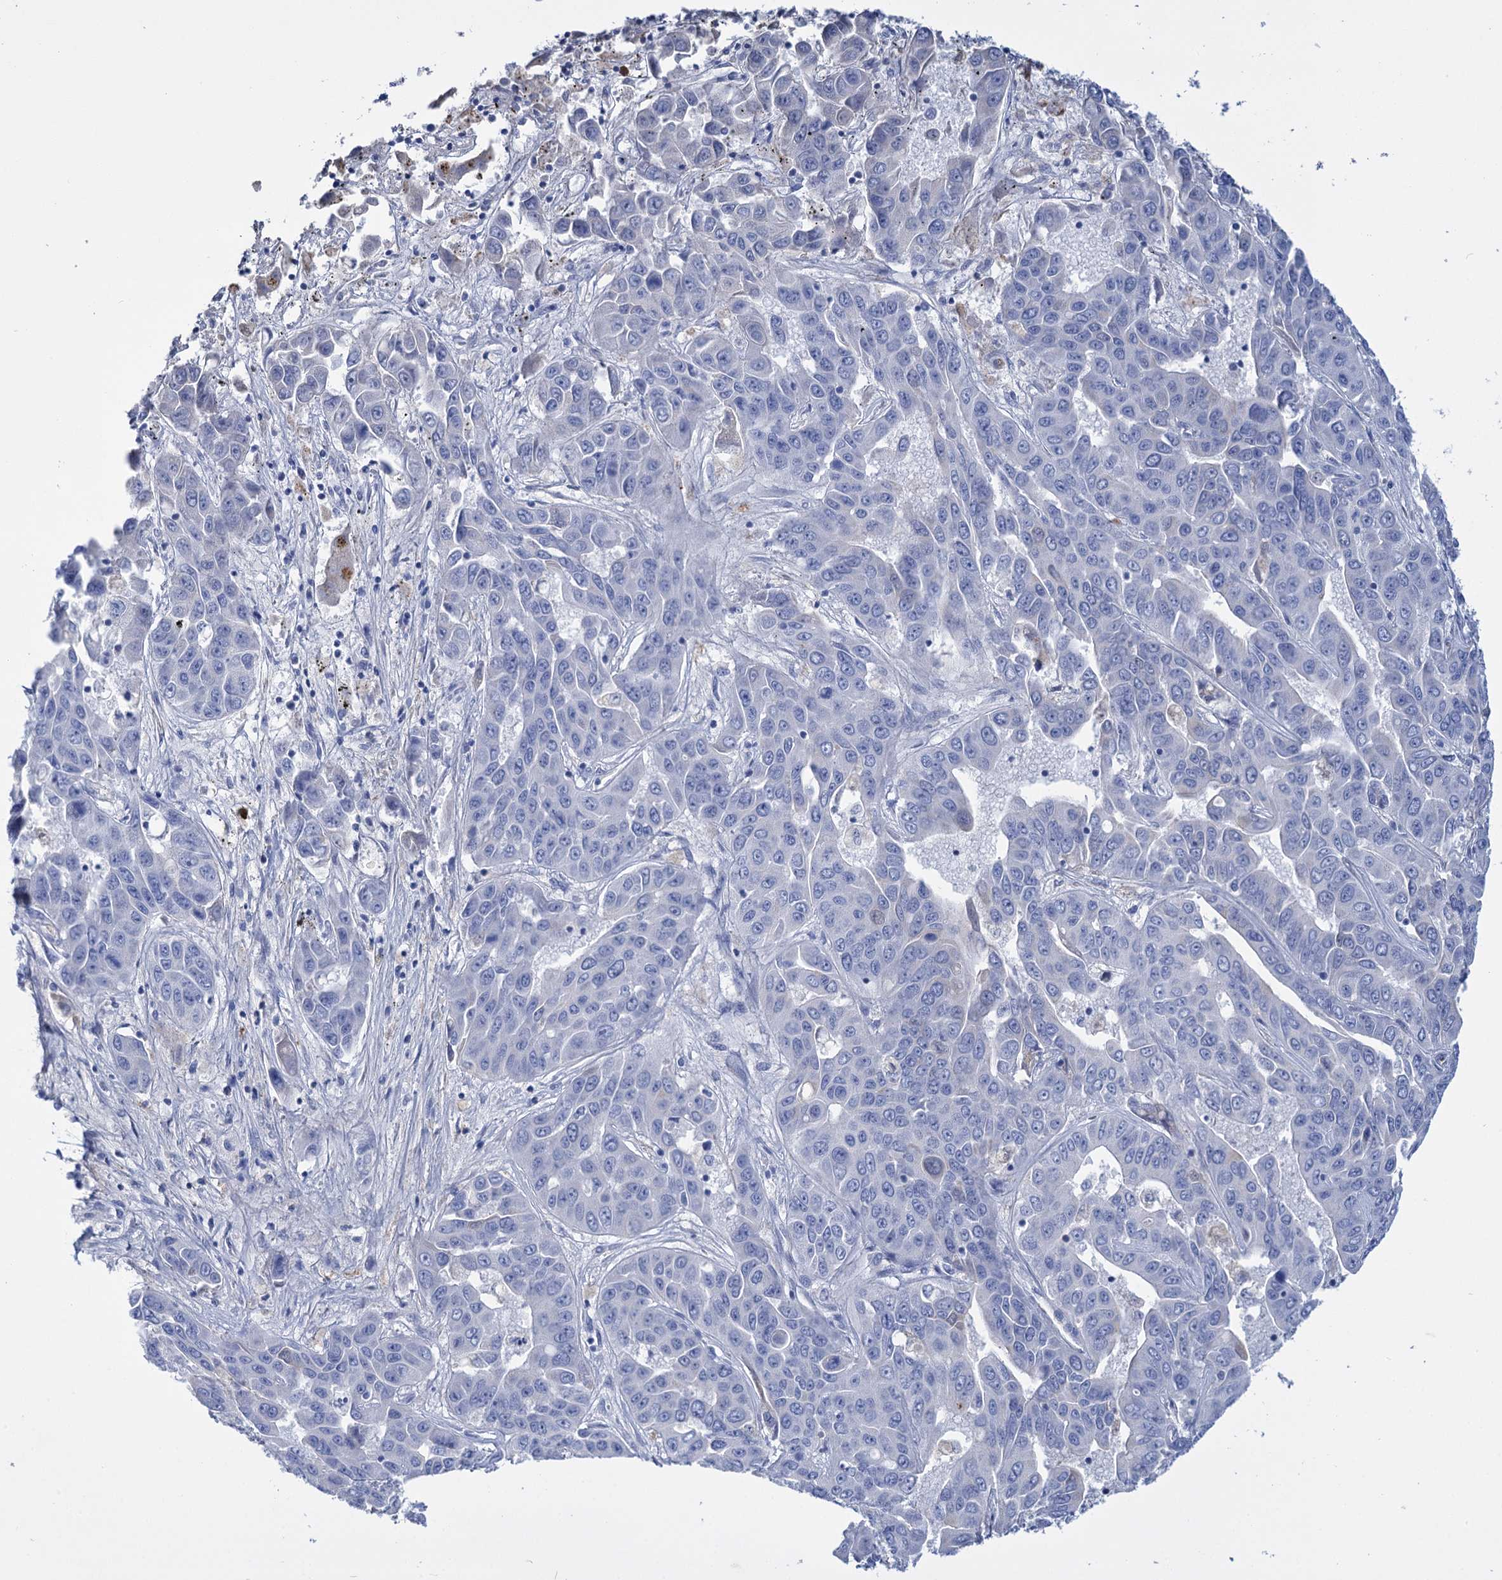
{"staining": {"intensity": "negative", "quantity": "none", "location": "none"}, "tissue": "liver cancer", "cell_type": "Tumor cells", "image_type": "cancer", "snomed": [{"axis": "morphology", "description": "Cholangiocarcinoma"}, {"axis": "topography", "description": "Liver"}], "caption": "Liver cholangiocarcinoma was stained to show a protein in brown. There is no significant expression in tumor cells. The staining is performed using DAB brown chromogen with nuclei counter-stained in using hematoxylin.", "gene": "FBXW12", "patient": {"sex": "female", "age": 52}}